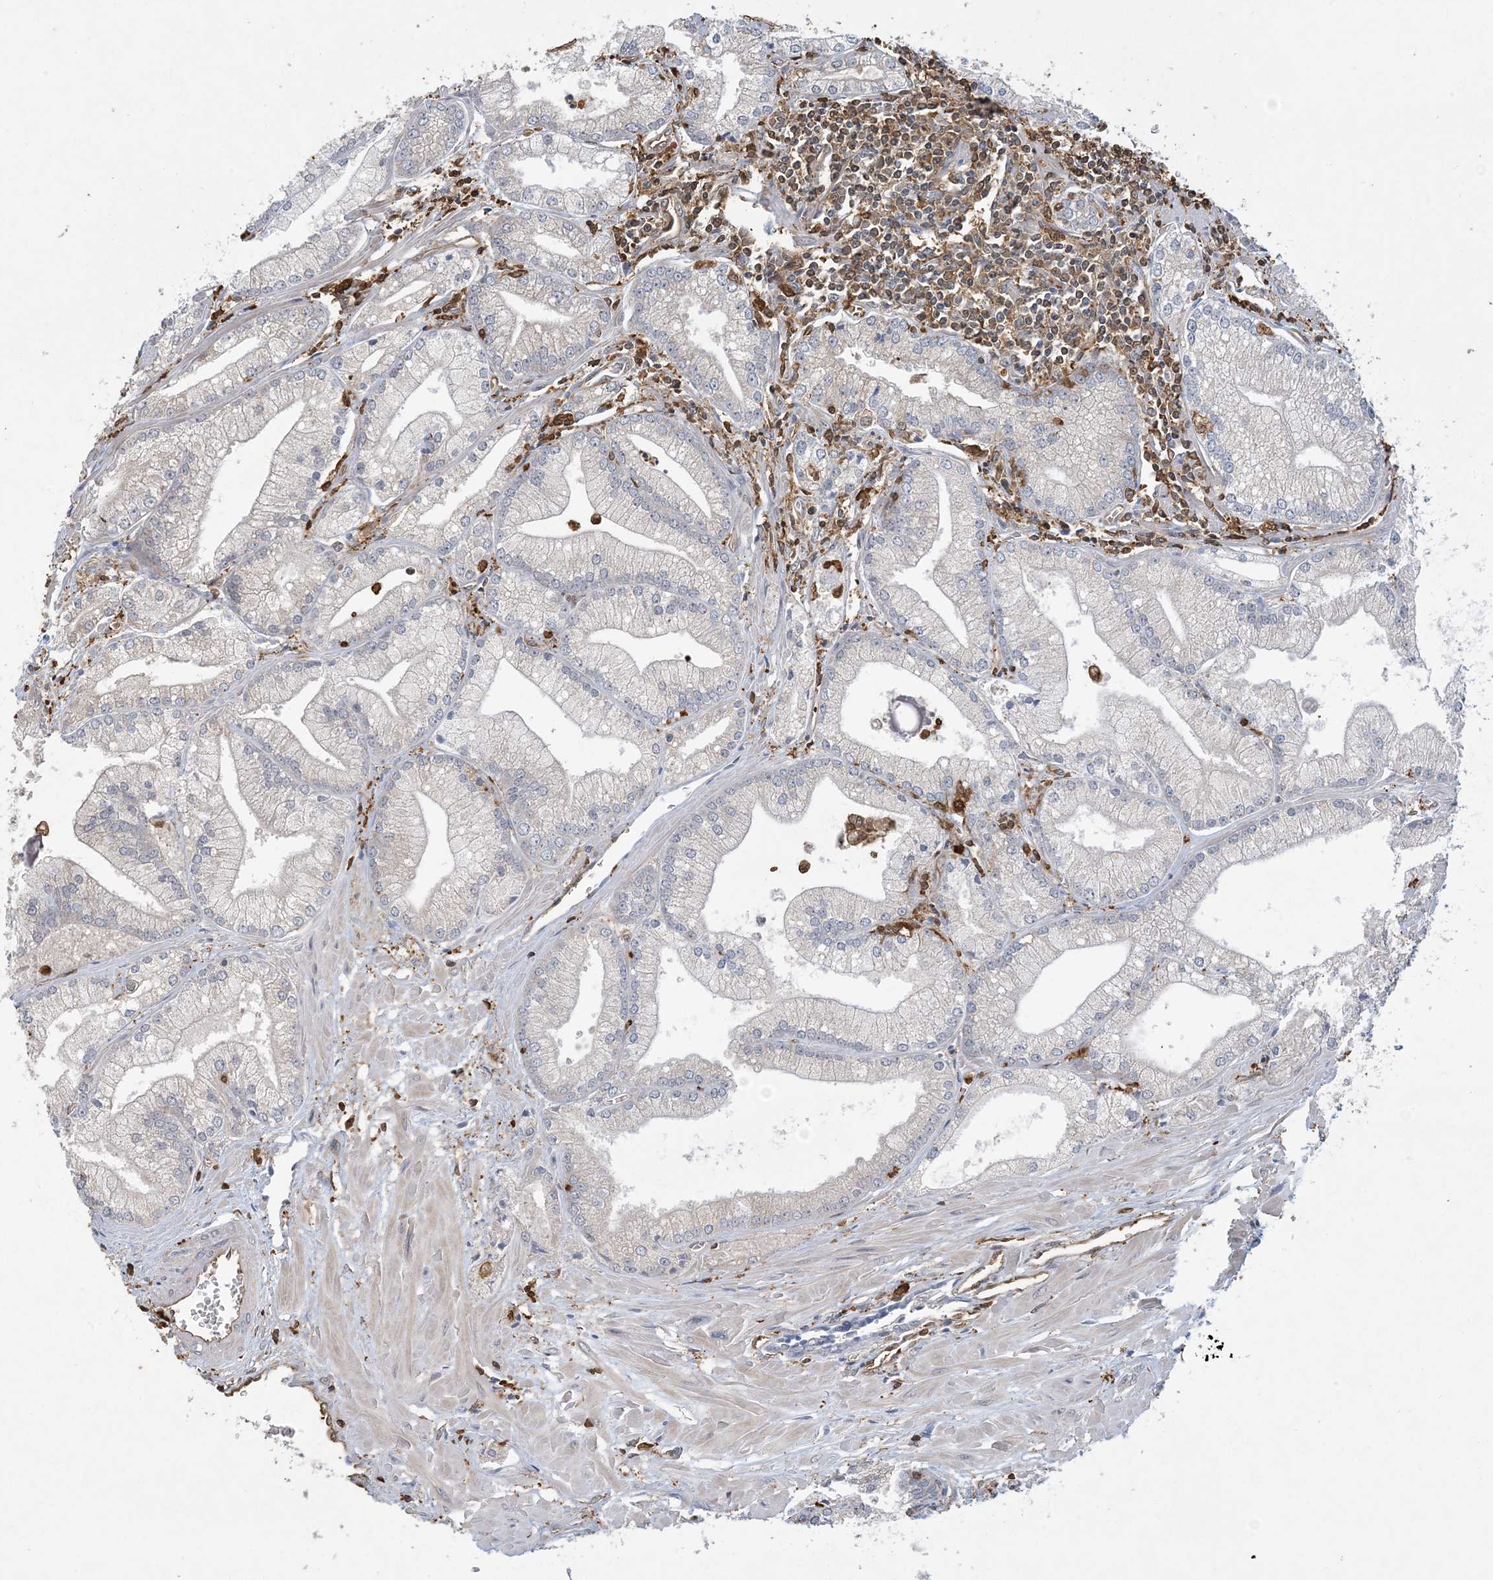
{"staining": {"intensity": "negative", "quantity": "none", "location": "none"}, "tissue": "prostate cancer", "cell_type": "Tumor cells", "image_type": "cancer", "snomed": [{"axis": "morphology", "description": "Adenocarcinoma, Low grade"}, {"axis": "topography", "description": "Prostate"}], "caption": "DAB immunohistochemical staining of human prostate cancer displays no significant expression in tumor cells. The staining was performed using DAB (3,3'-diaminobenzidine) to visualize the protein expression in brown, while the nuclei were stained in blue with hematoxylin (Magnification: 20x).", "gene": "TMSB4X", "patient": {"sex": "male", "age": 67}}